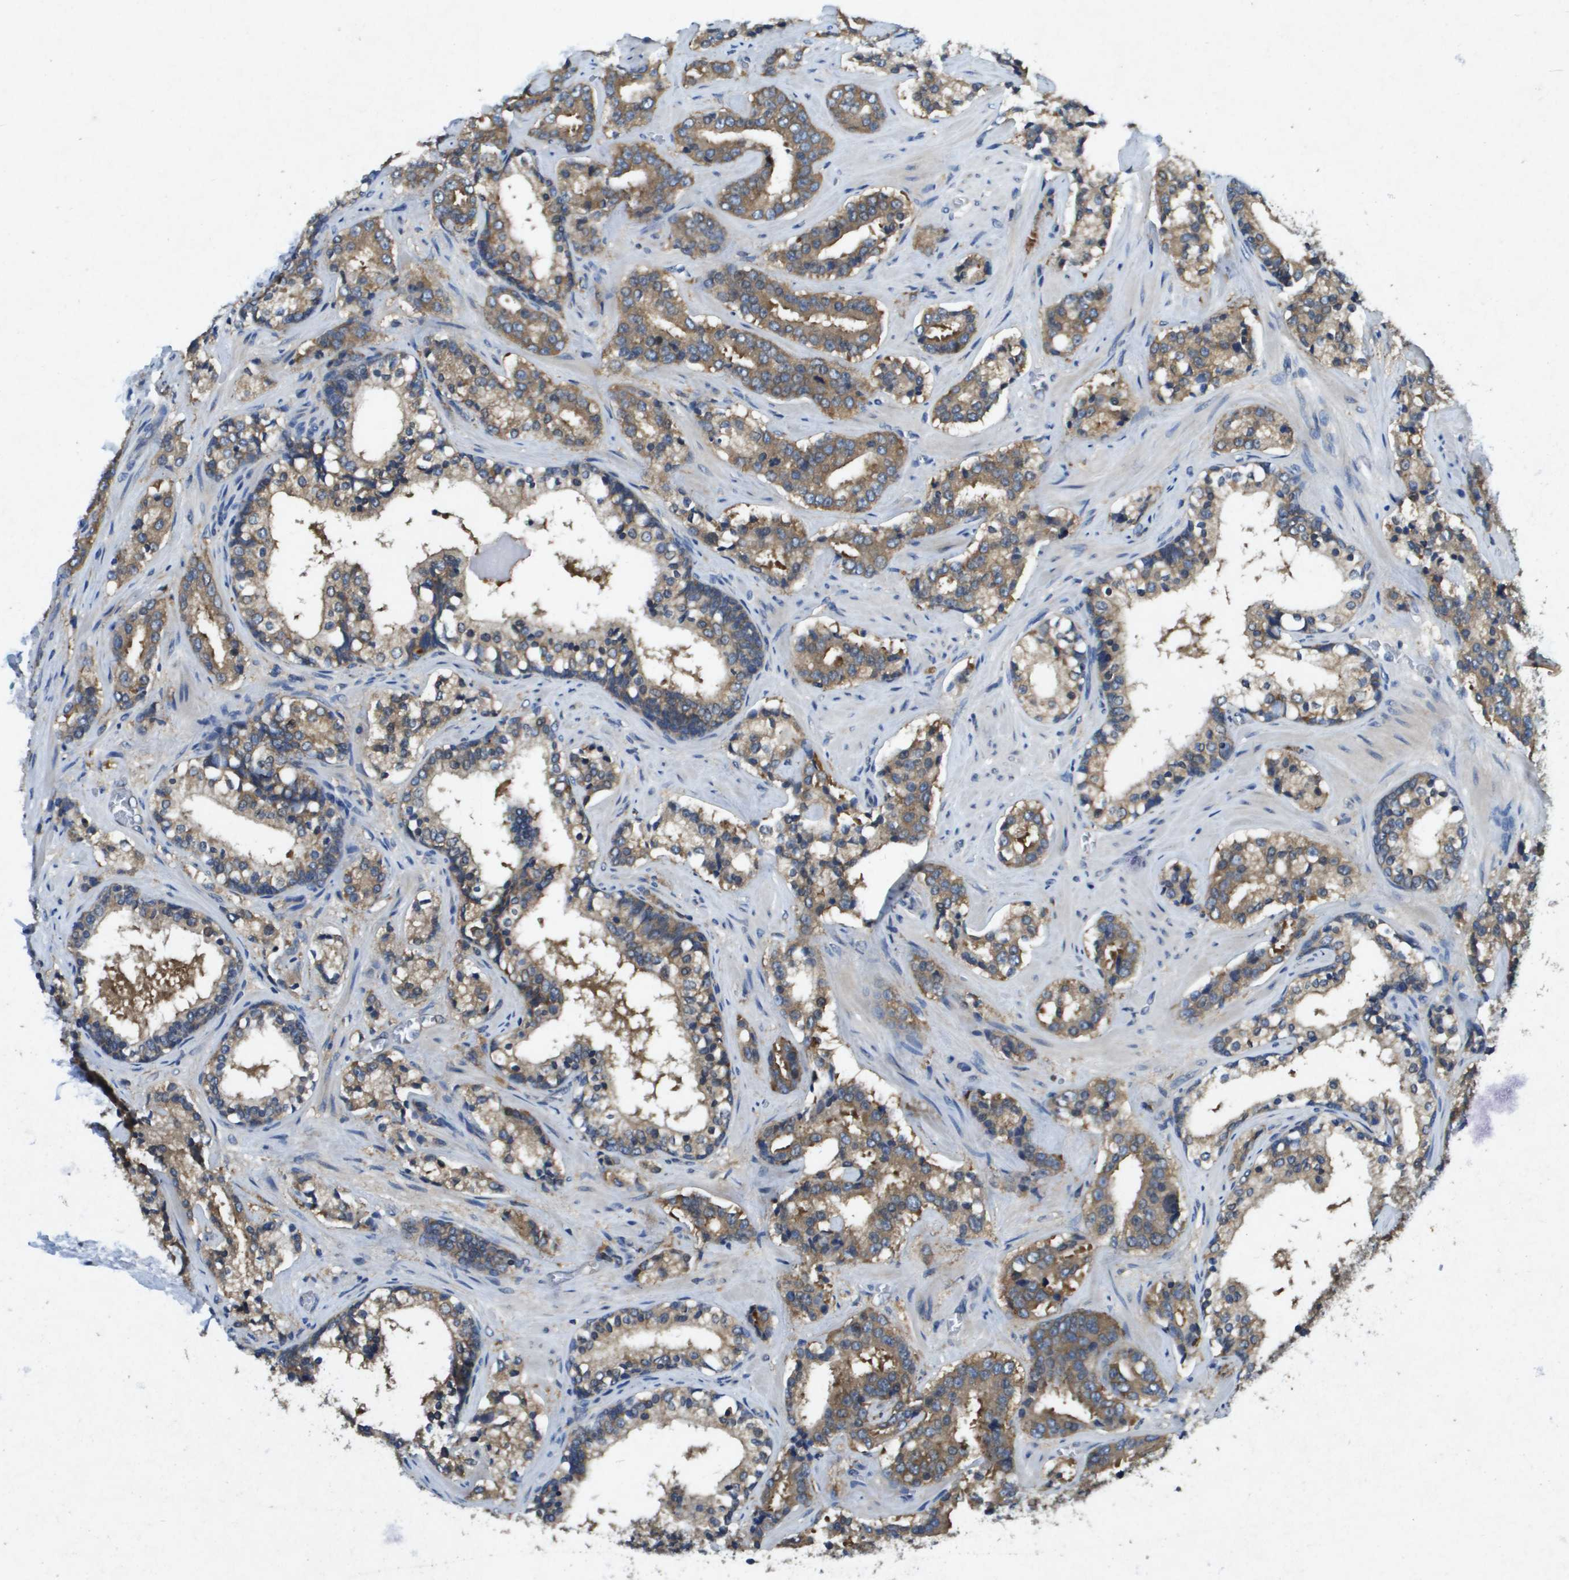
{"staining": {"intensity": "moderate", "quantity": ">75%", "location": "cytoplasmic/membranous"}, "tissue": "prostate cancer", "cell_type": "Tumor cells", "image_type": "cancer", "snomed": [{"axis": "morphology", "description": "Adenocarcinoma, High grade"}, {"axis": "topography", "description": "Prostate"}], "caption": "IHC staining of prostate cancer (high-grade adenocarcinoma), which displays medium levels of moderate cytoplasmic/membranous staining in about >75% of tumor cells indicating moderate cytoplasmic/membranous protein expression. The staining was performed using DAB (brown) for protein detection and nuclei were counterstained in hematoxylin (blue).", "gene": "PTPRT", "patient": {"sex": "male", "age": 60}}